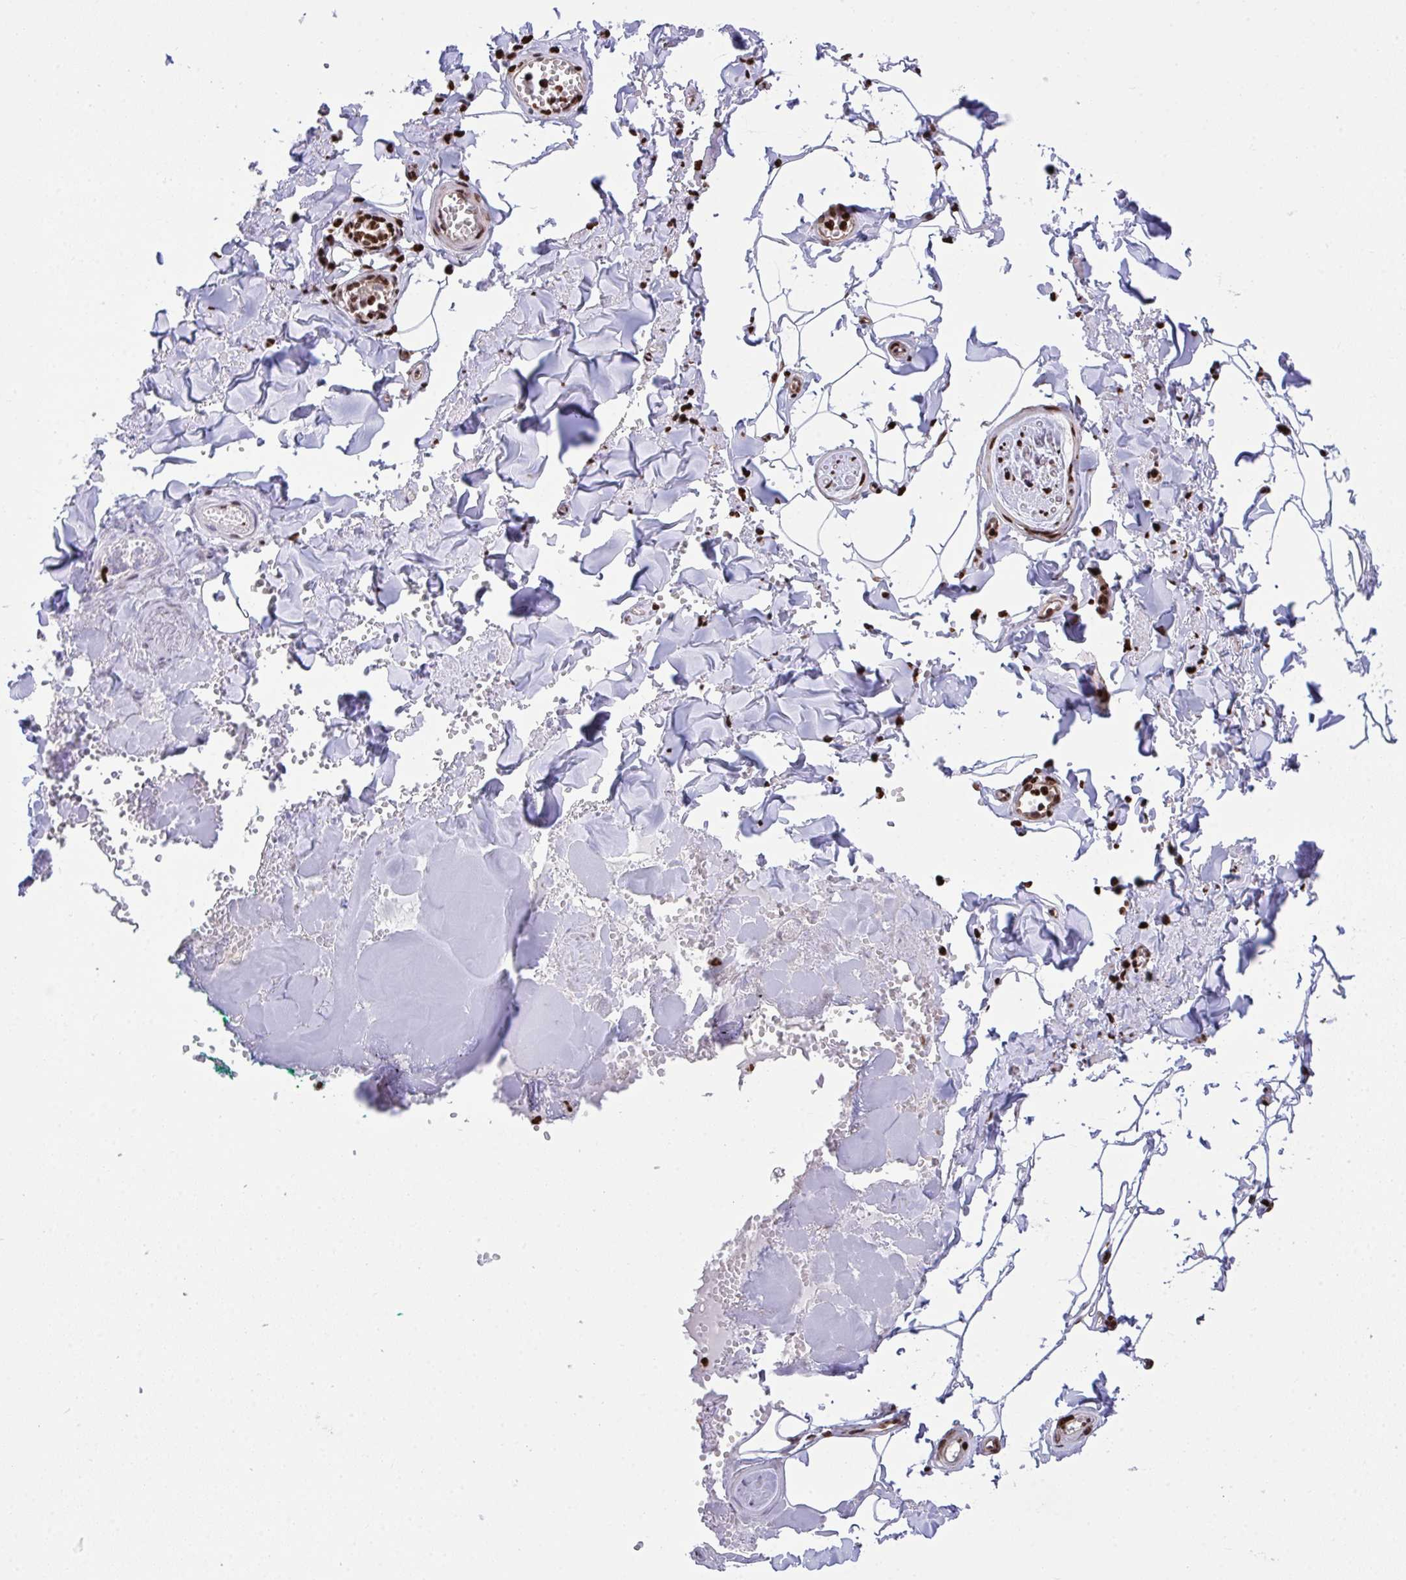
{"staining": {"intensity": "moderate", "quantity": "<25%", "location": "nuclear"}, "tissue": "adipose tissue", "cell_type": "Adipocytes", "image_type": "normal", "snomed": [{"axis": "morphology", "description": "Normal tissue, NOS"}, {"axis": "topography", "description": "Vulva"}, {"axis": "topography", "description": "Peripheral nerve tissue"}], "caption": "Protein analysis of benign adipose tissue shows moderate nuclear staining in approximately <25% of adipocytes.", "gene": "RAPGEF5", "patient": {"sex": "female", "age": 66}}